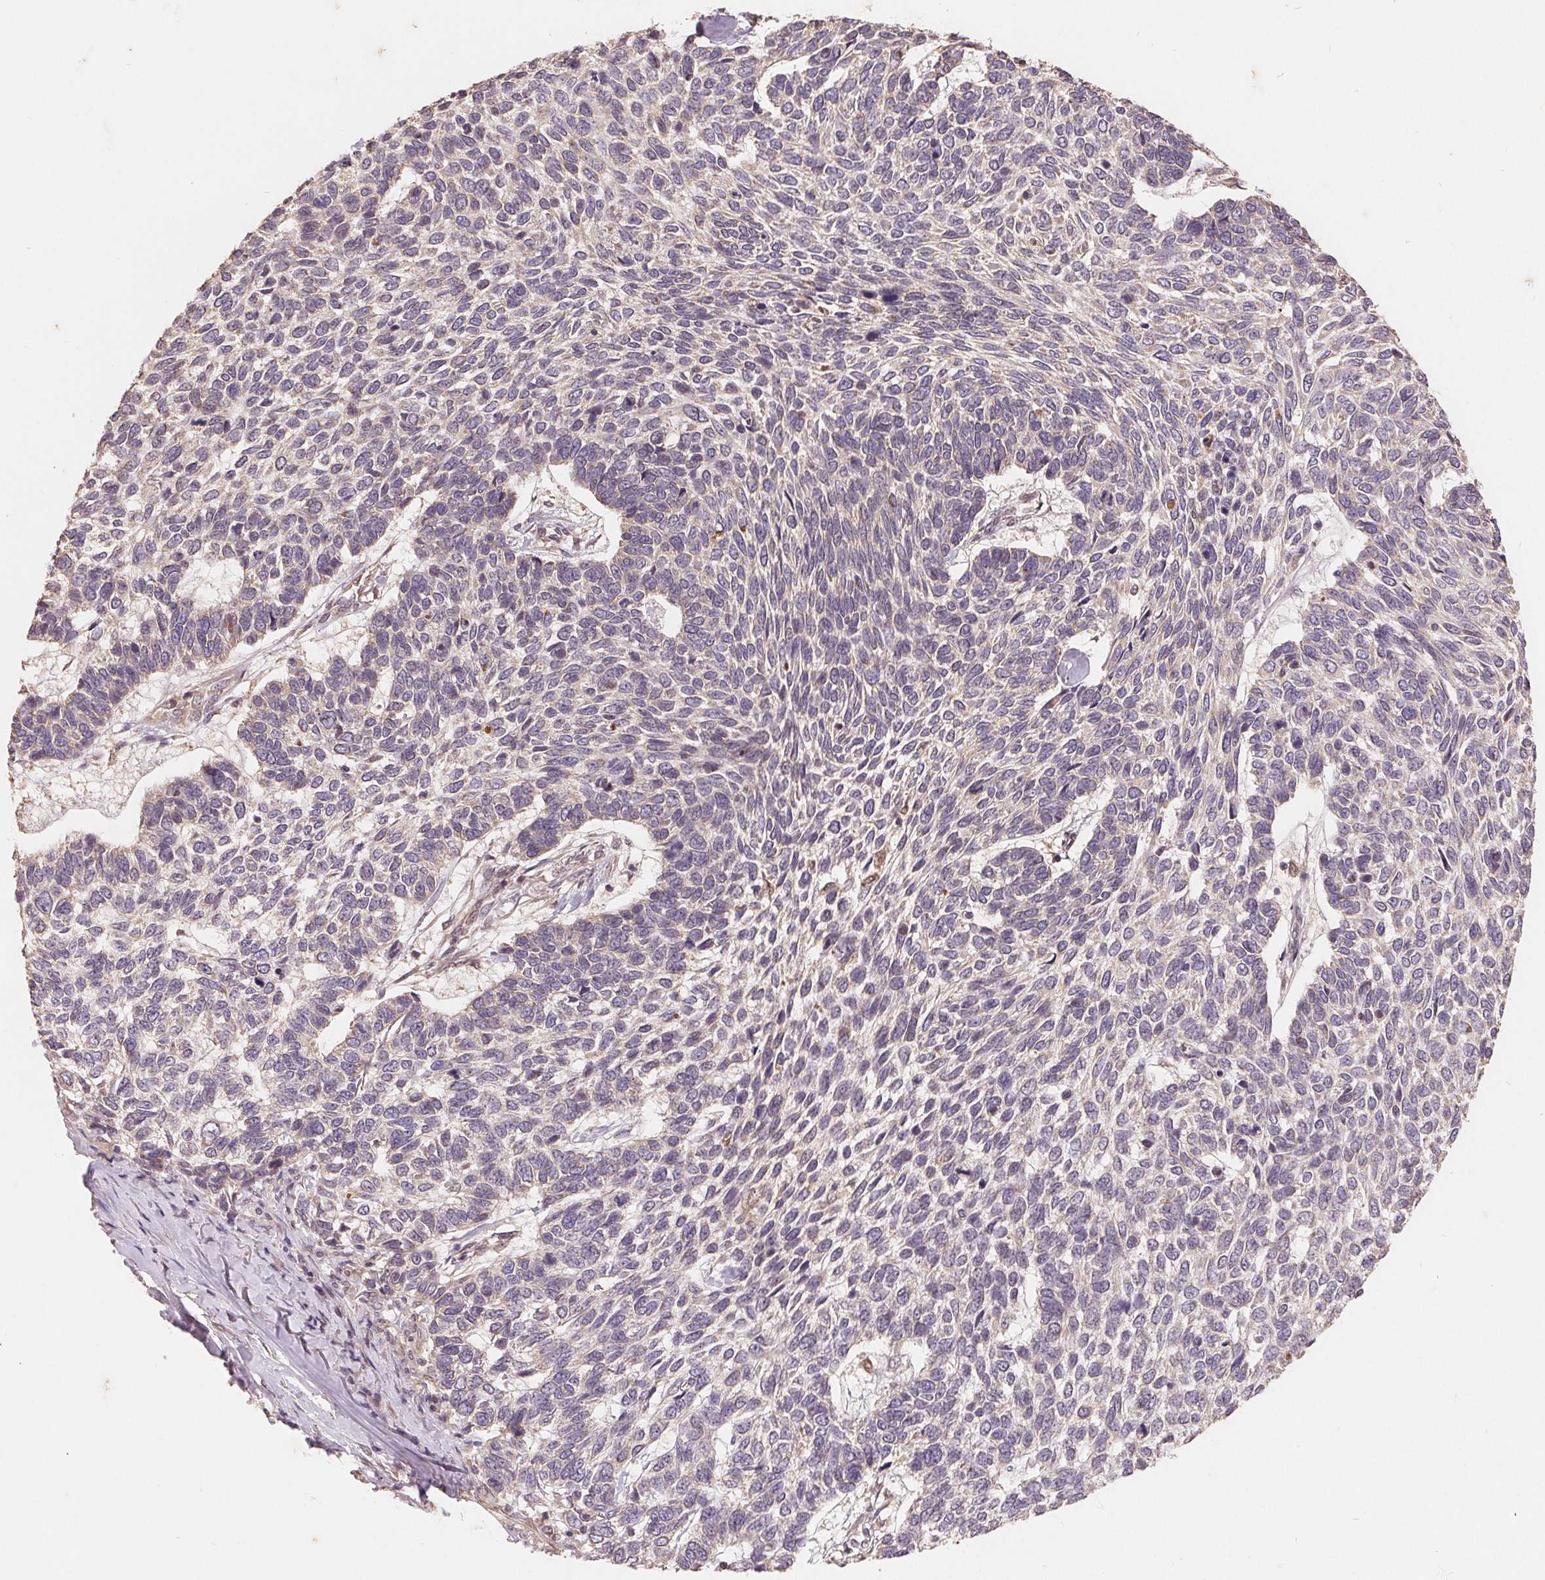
{"staining": {"intensity": "weak", "quantity": "<25%", "location": "cytoplasmic/membranous"}, "tissue": "skin cancer", "cell_type": "Tumor cells", "image_type": "cancer", "snomed": [{"axis": "morphology", "description": "Basal cell carcinoma"}, {"axis": "topography", "description": "Skin"}], "caption": "The IHC micrograph has no significant staining in tumor cells of skin cancer (basal cell carcinoma) tissue.", "gene": "CDIPT", "patient": {"sex": "female", "age": 65}}